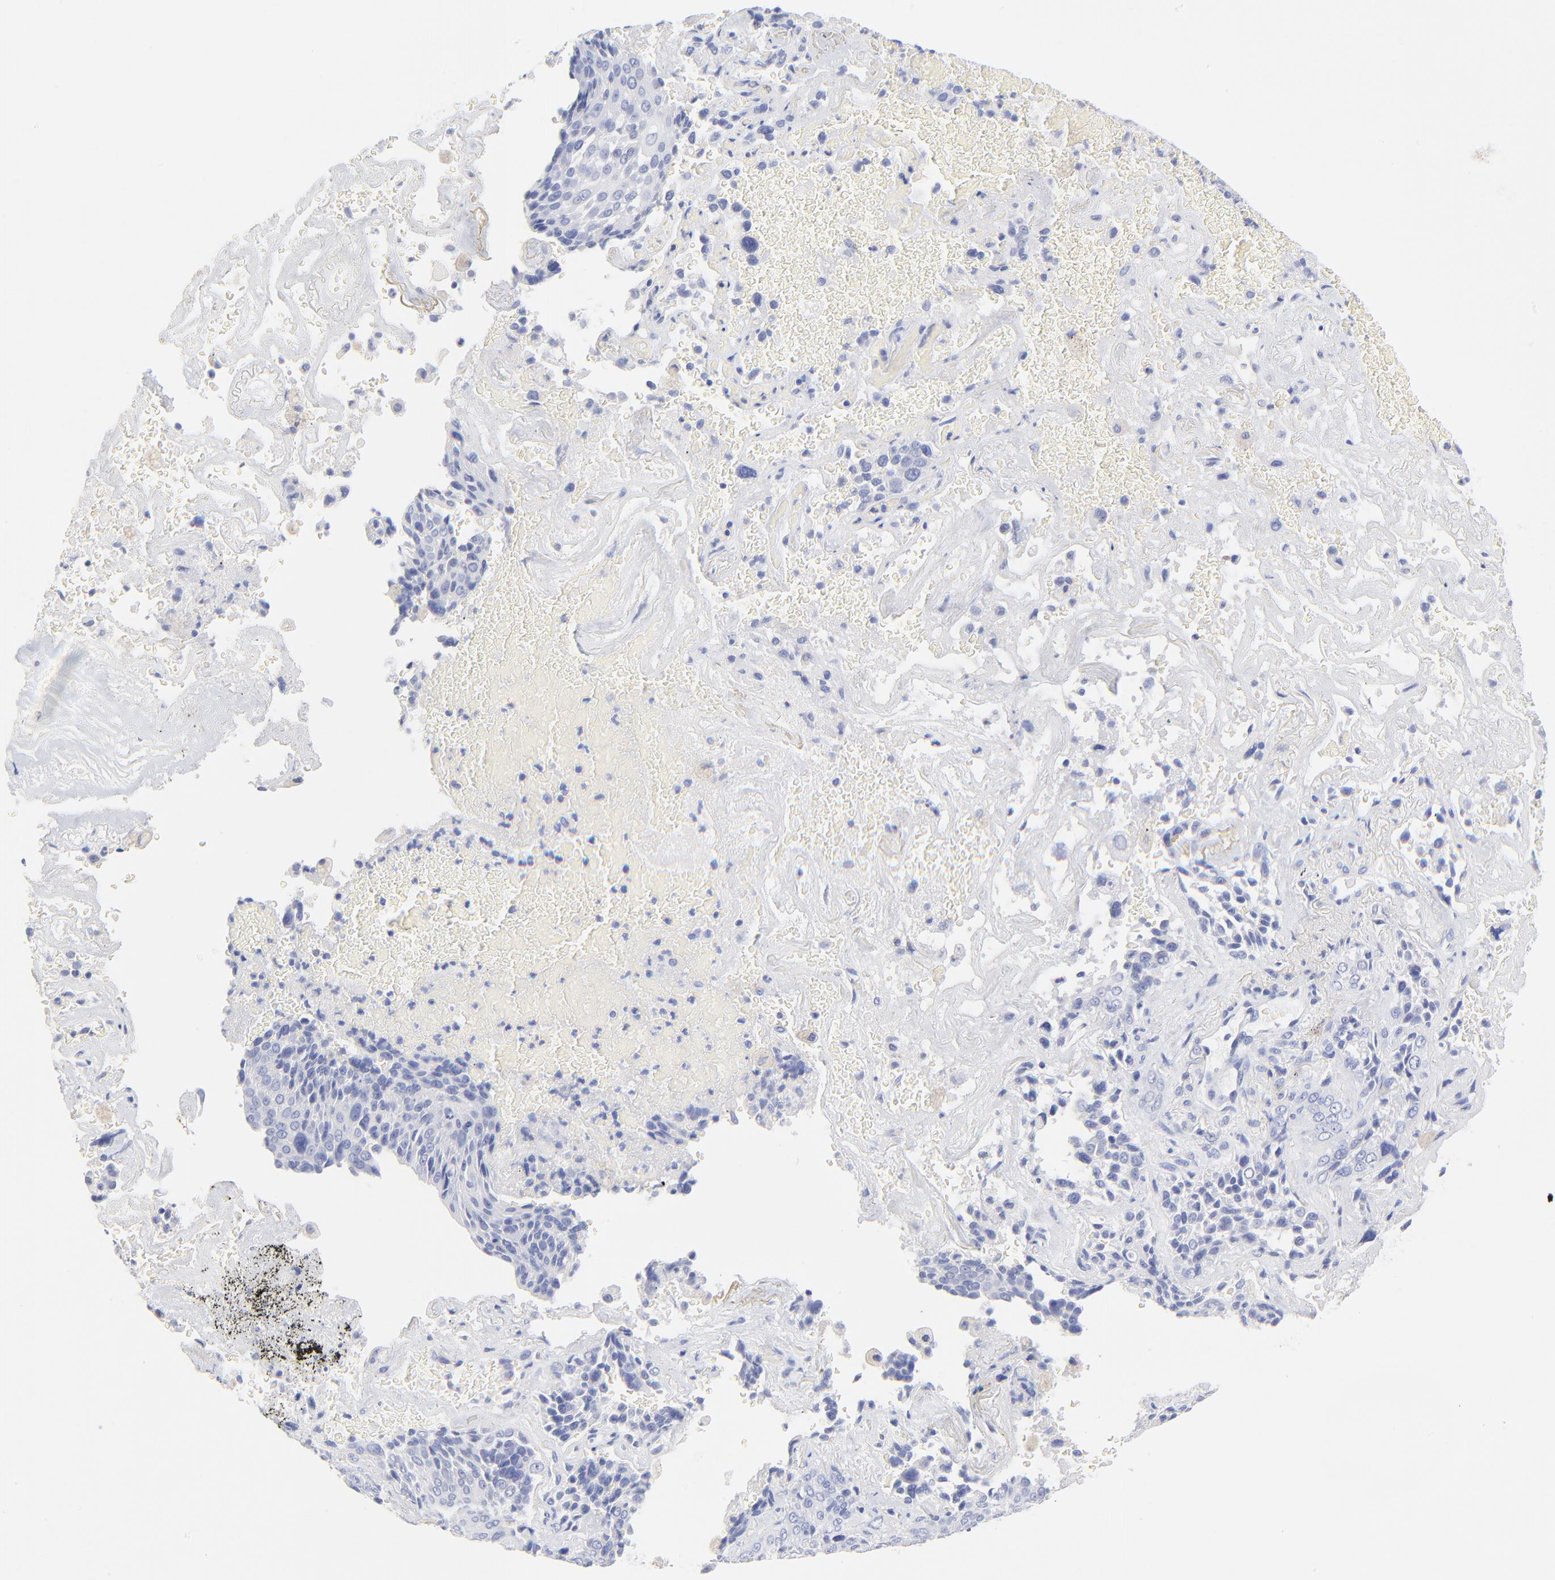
{"staining": {"intensity": "negative", "quantity": "none", "location": "none"}, "tissue": "lung cancer", "cell_type": "Tumor cells", "image_type": "cancer", "snomed": [{"axis": "morphology", "description": "Squamous cell carcinoma, NOS"}, {"axis": "topography", "description": "Lung"}], "caption": "A high-resolution histopathology image shows immunohistochemistry staining of squamous cell carcinoma (lung), which reveals no significant positivity in tumor cells.", "gene": "SULT4A1", "patient": {"sex": "male", "age": 54}}